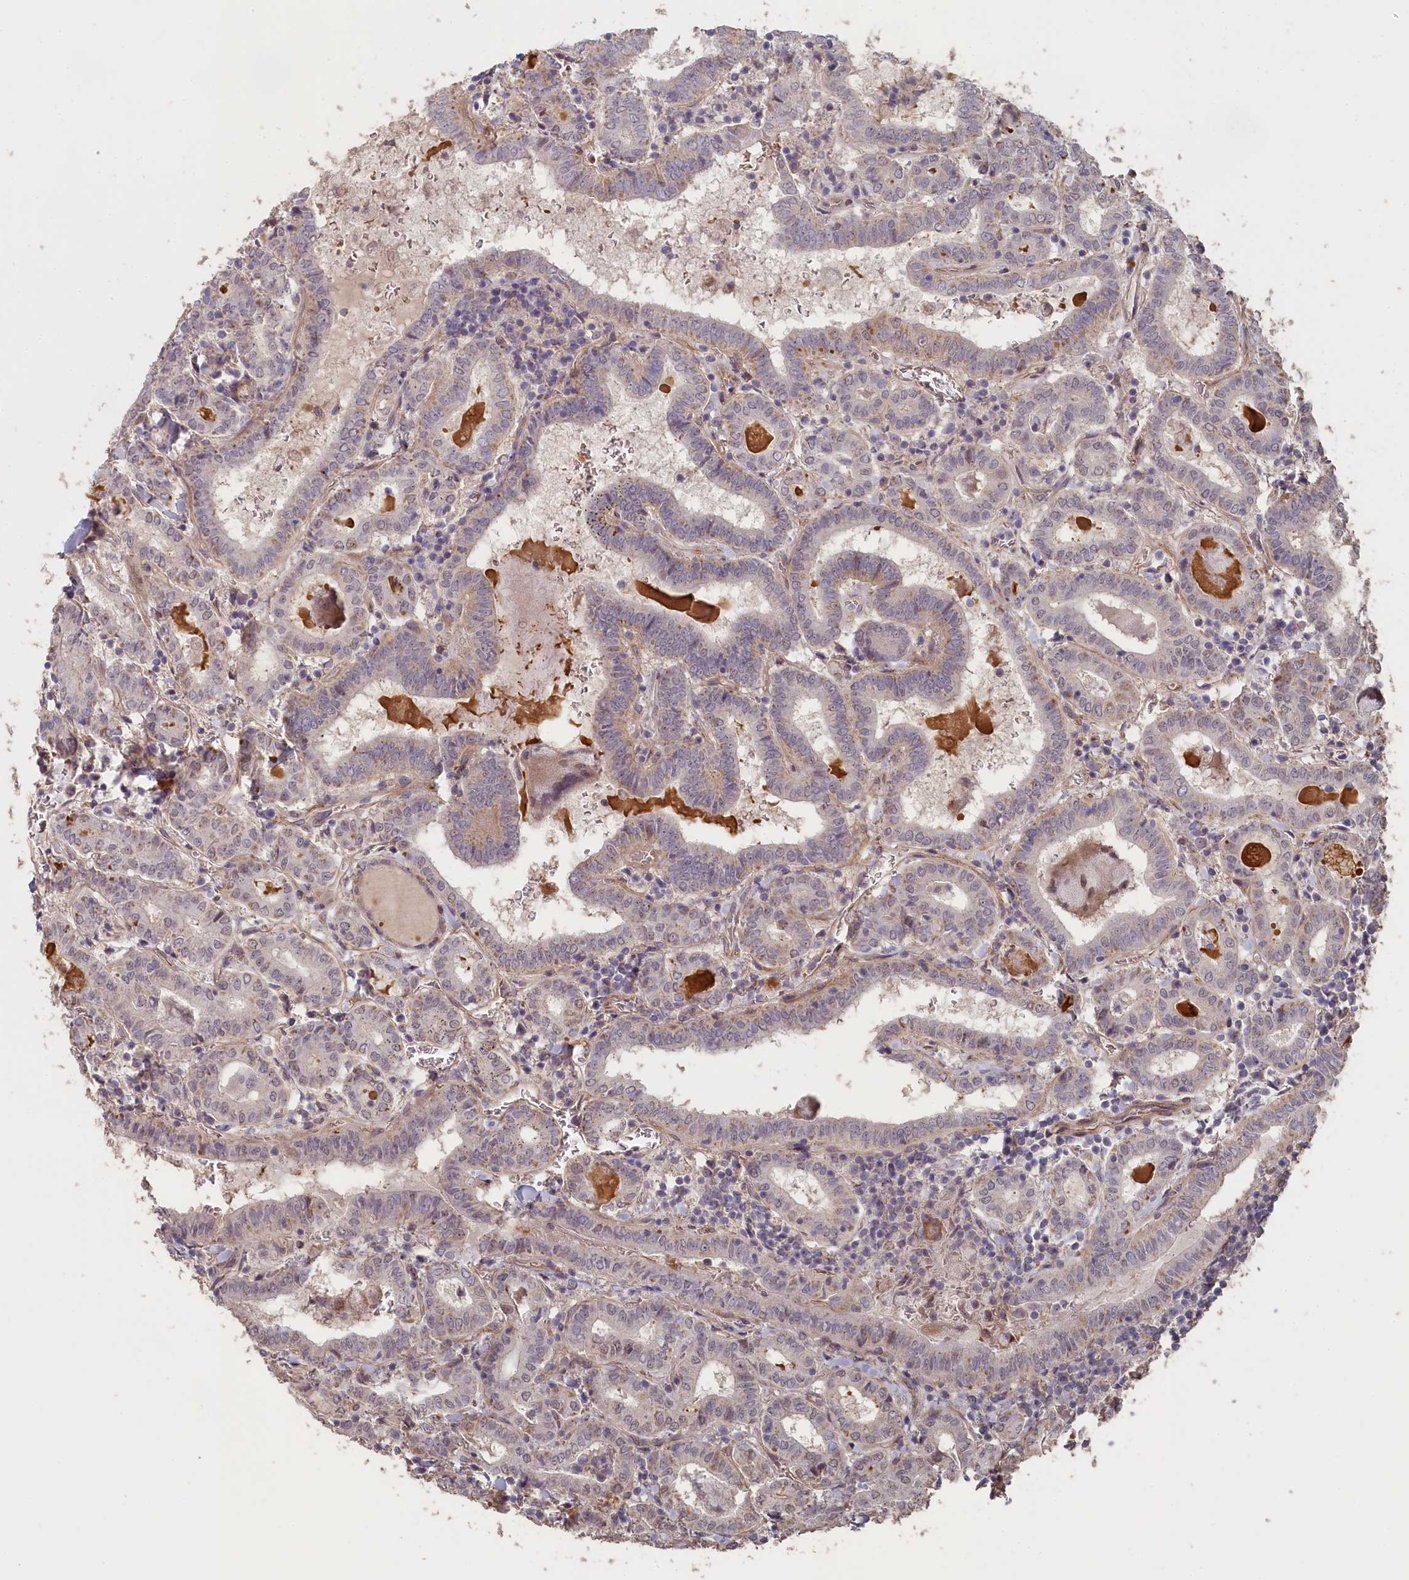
{"staining": {"intensity": "weak", "quantity": "<25%", "location": "cytoplasmic/membranous"}, "tissue": "thyroid cancer", "cell_type": "Tumor cells", "image_type": "cancer", "snomed": [{"axis": "morphology", "description": "Papillary adenocarcinoma, NOS"}, {"axis": "topography", "description": "Thyroid gland"}], "caption": "Protein analysis of thyroid cancer (papillary adenocarcinoma) demonstrates no significant expression in tumor cells.", "gene": "STX16", "patient": {"sex": "female", "age": 72}}